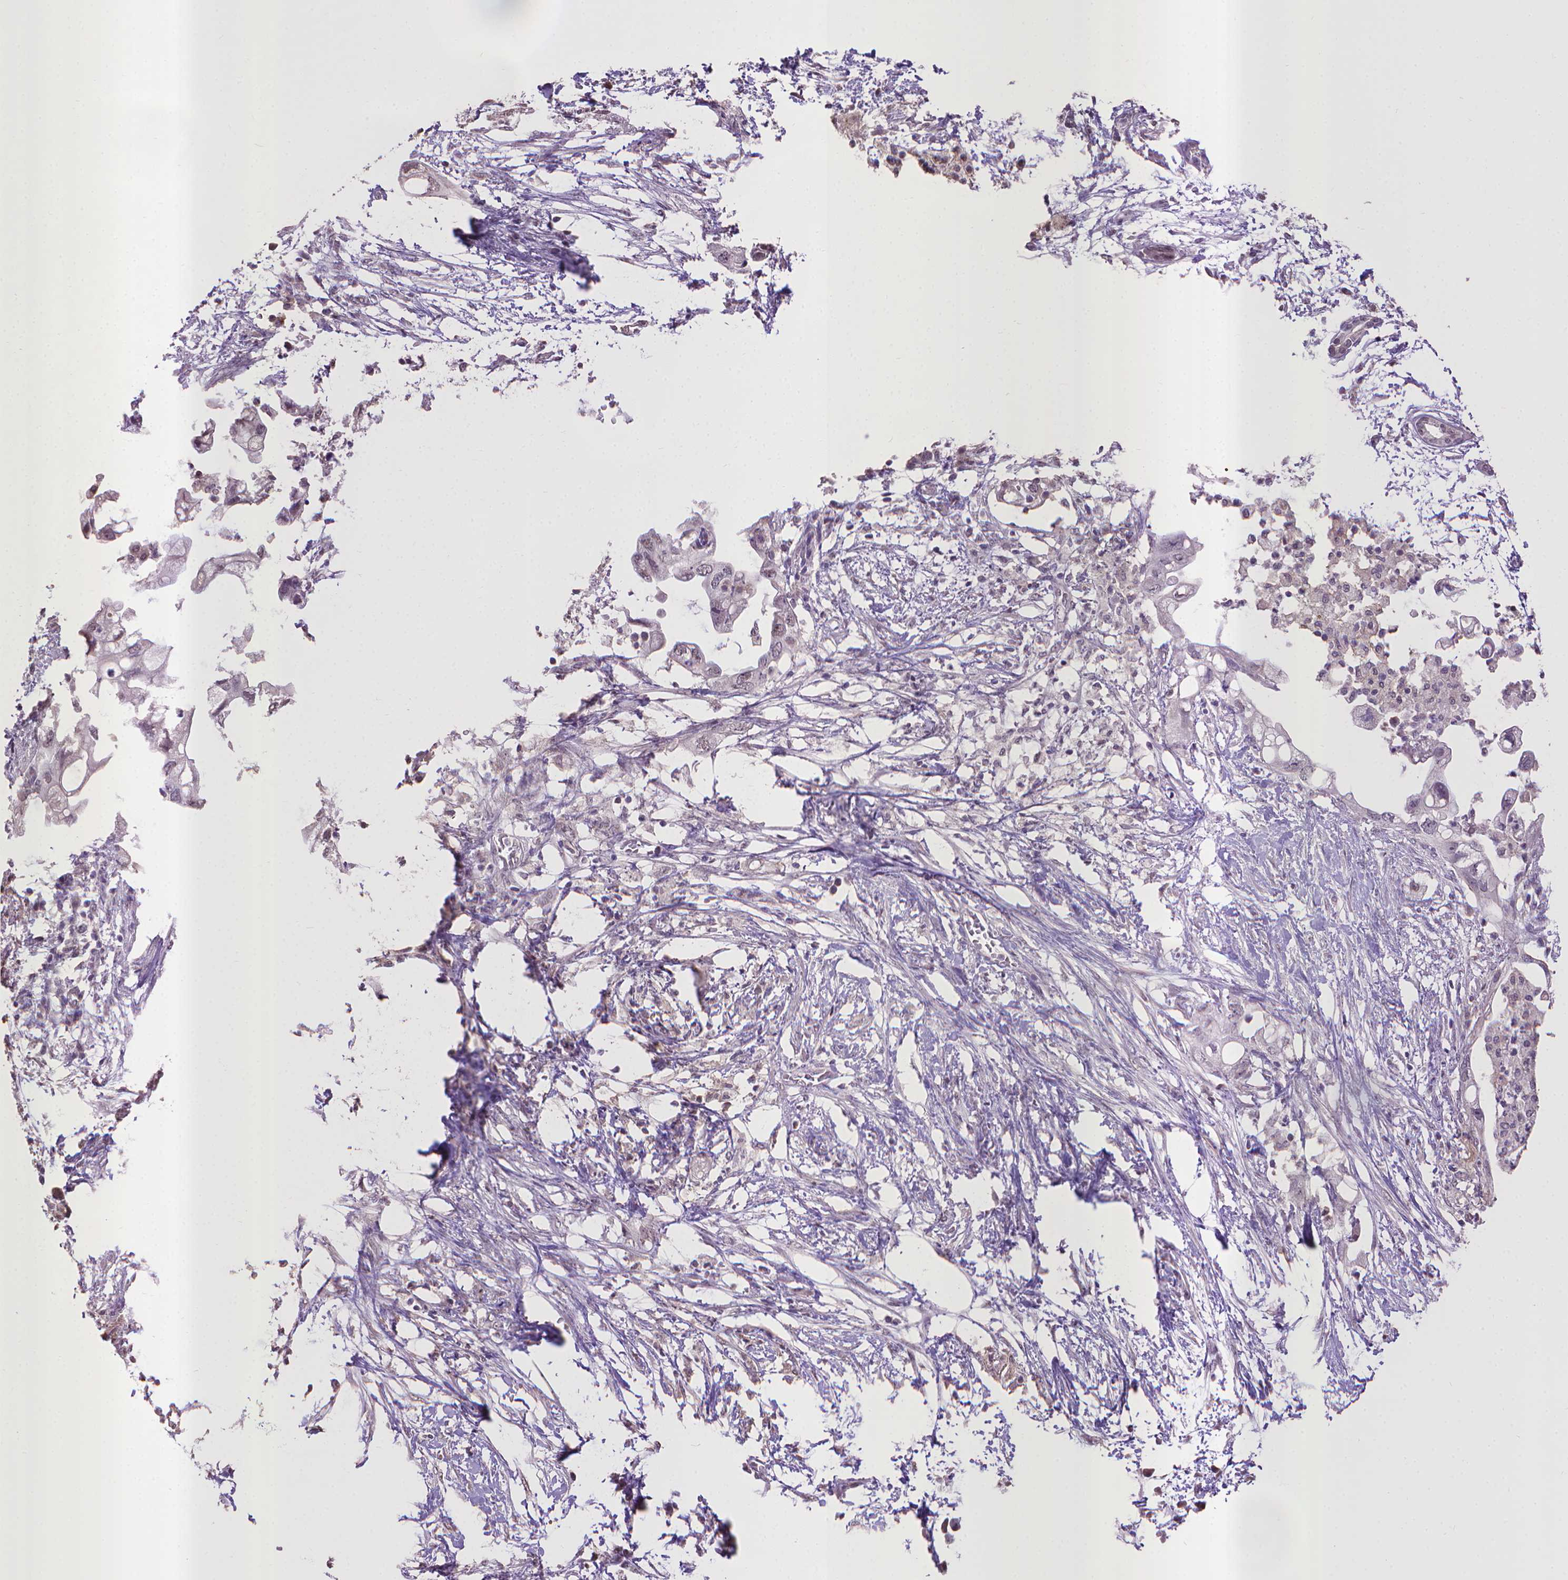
{"staining": {"intensity": "negative", "quantity": "none", "location": "none"}, "tissue": "pancreatic cancer", "cell_type": "Tumor cells", "image_type": "cancer", "snomed": [{"axis": "morphology", "description": "Adenocarcinoma, NOS"}, {"axis": "topography", "description": "Pancreas"}], "caption": "IHC of human pancreatic adenocarcinoma displays no expression in tumor cells. The staining is performed using DAB (3,3'-diaminobenzidine) brown chromogen with nuclei counter-stained in using hematoxylin.", "gene": "CPM", "patient": {"sex": "female", "age": 72}}